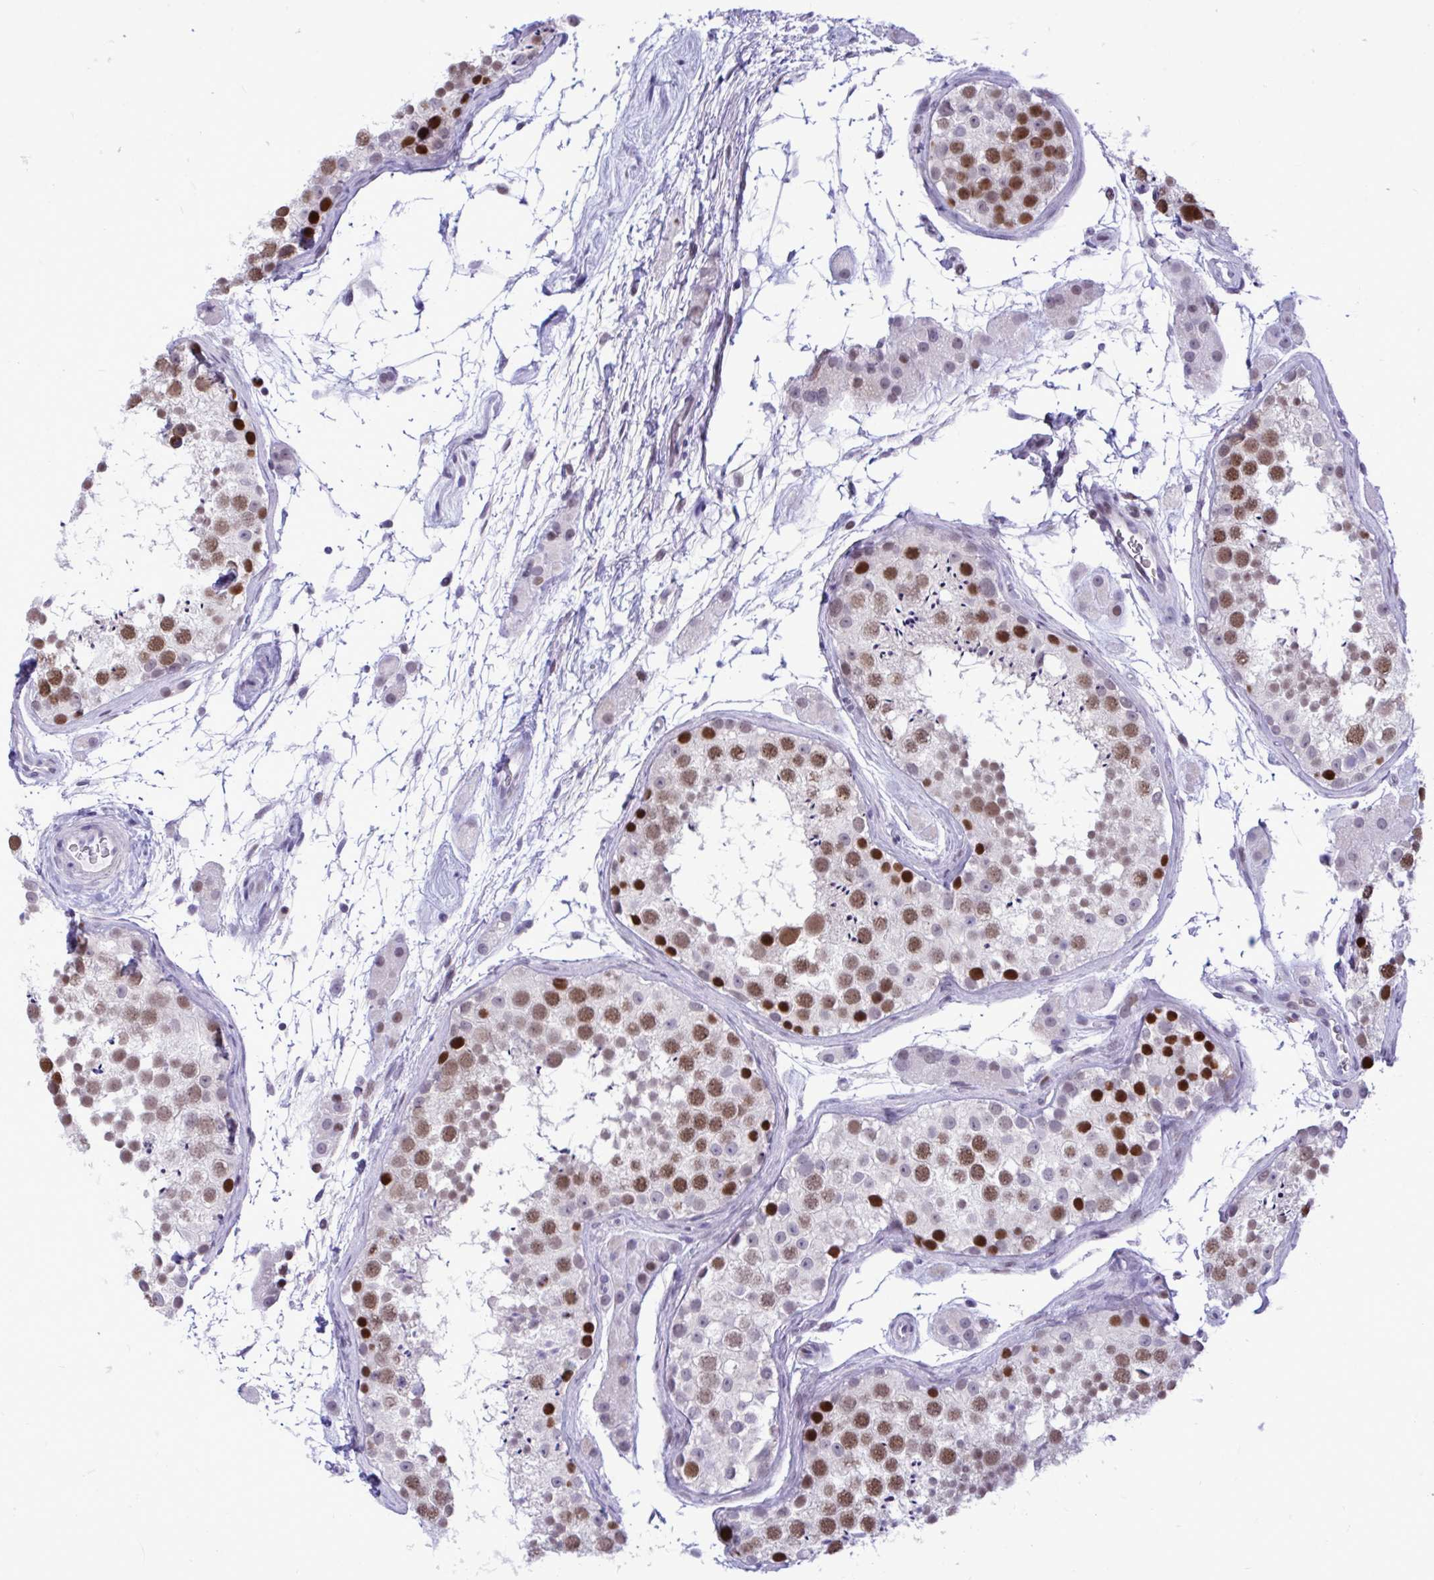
{"staining": {"intensity": "strong", "quantity": "25%-75%", "location": "nuclear"}, "tissue": "testis", "cell_type": "Cells in seminiferous ducts", "image_type": "normal", "snomed": [{"axis": "morphology", "description": "Normal tissue, NOS"}, {"axis": "topography", "description": "Testis"}], "caption": "Benign testis demonstrates strong nuclear positivity in about 25%-75% of cells in seminiferous ducts.", "gene": "C1QL2", "patient": {"sex": "male", "age": 41}}